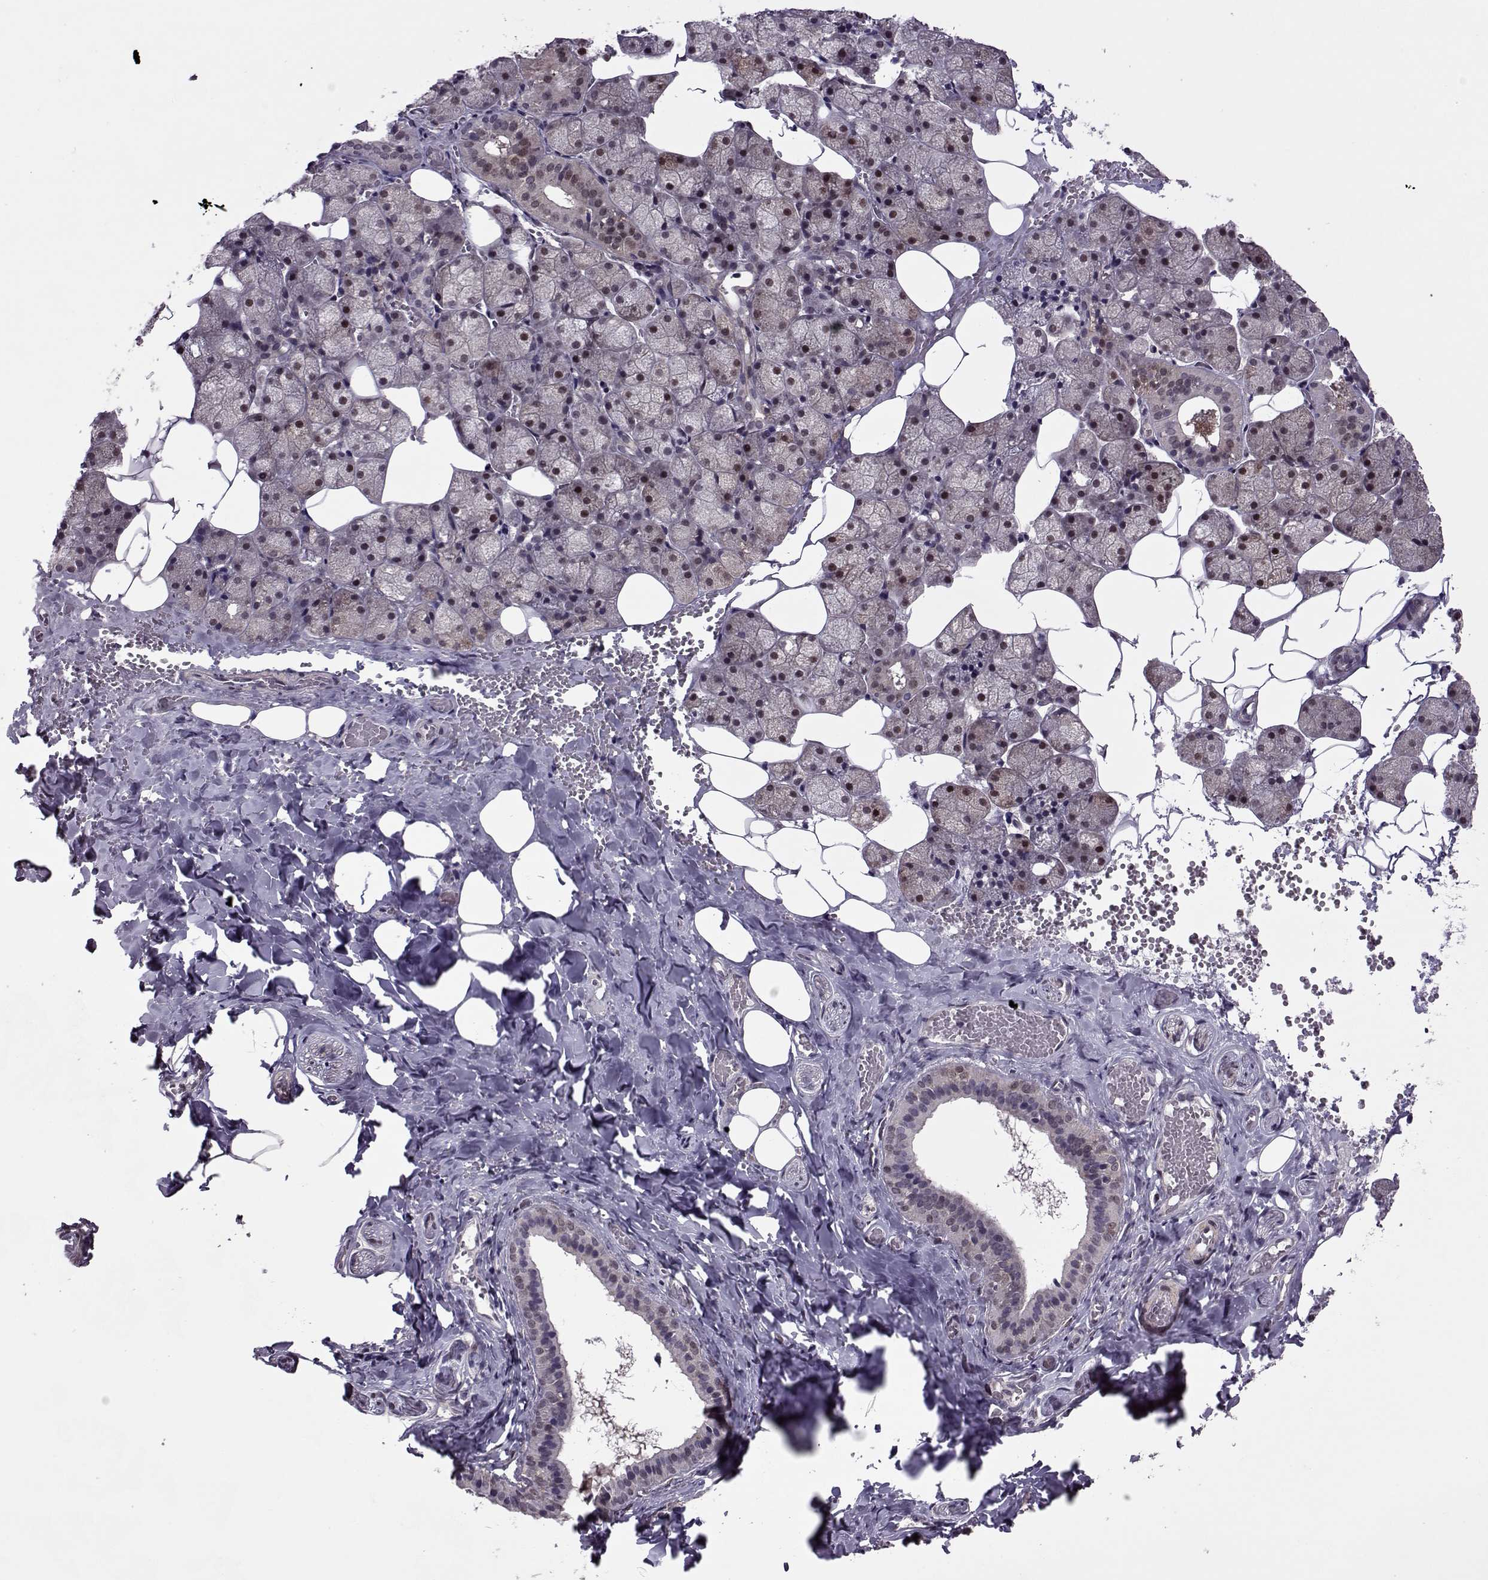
{"staining": {"intensity": "moderate", "quantity": "<25%", "location": "nuclear"}, "tissue": "salivary gland", "cell_type": "Glandular cells", "image_type": "normal", "snomed": [{"axis": "morphology", "description": "Normal tissue, NOS"}, {"axis": "topography", "description": "Salivary gland"}], "caption": "Immunohistochemistry staining of benign salivary gland, which exhibits low levels of moderate nuclear positivity in approximately <25% of glandular cells indicating moderate nuclear protein expression. The staining was performed using DAB (3,3'-diaminobenzidine) (brown) for protein detection and nuclei were counterstained in hematoxylin (blue).", "gene": "CDK4", "patient": {"sex": "male", "age": 38}}